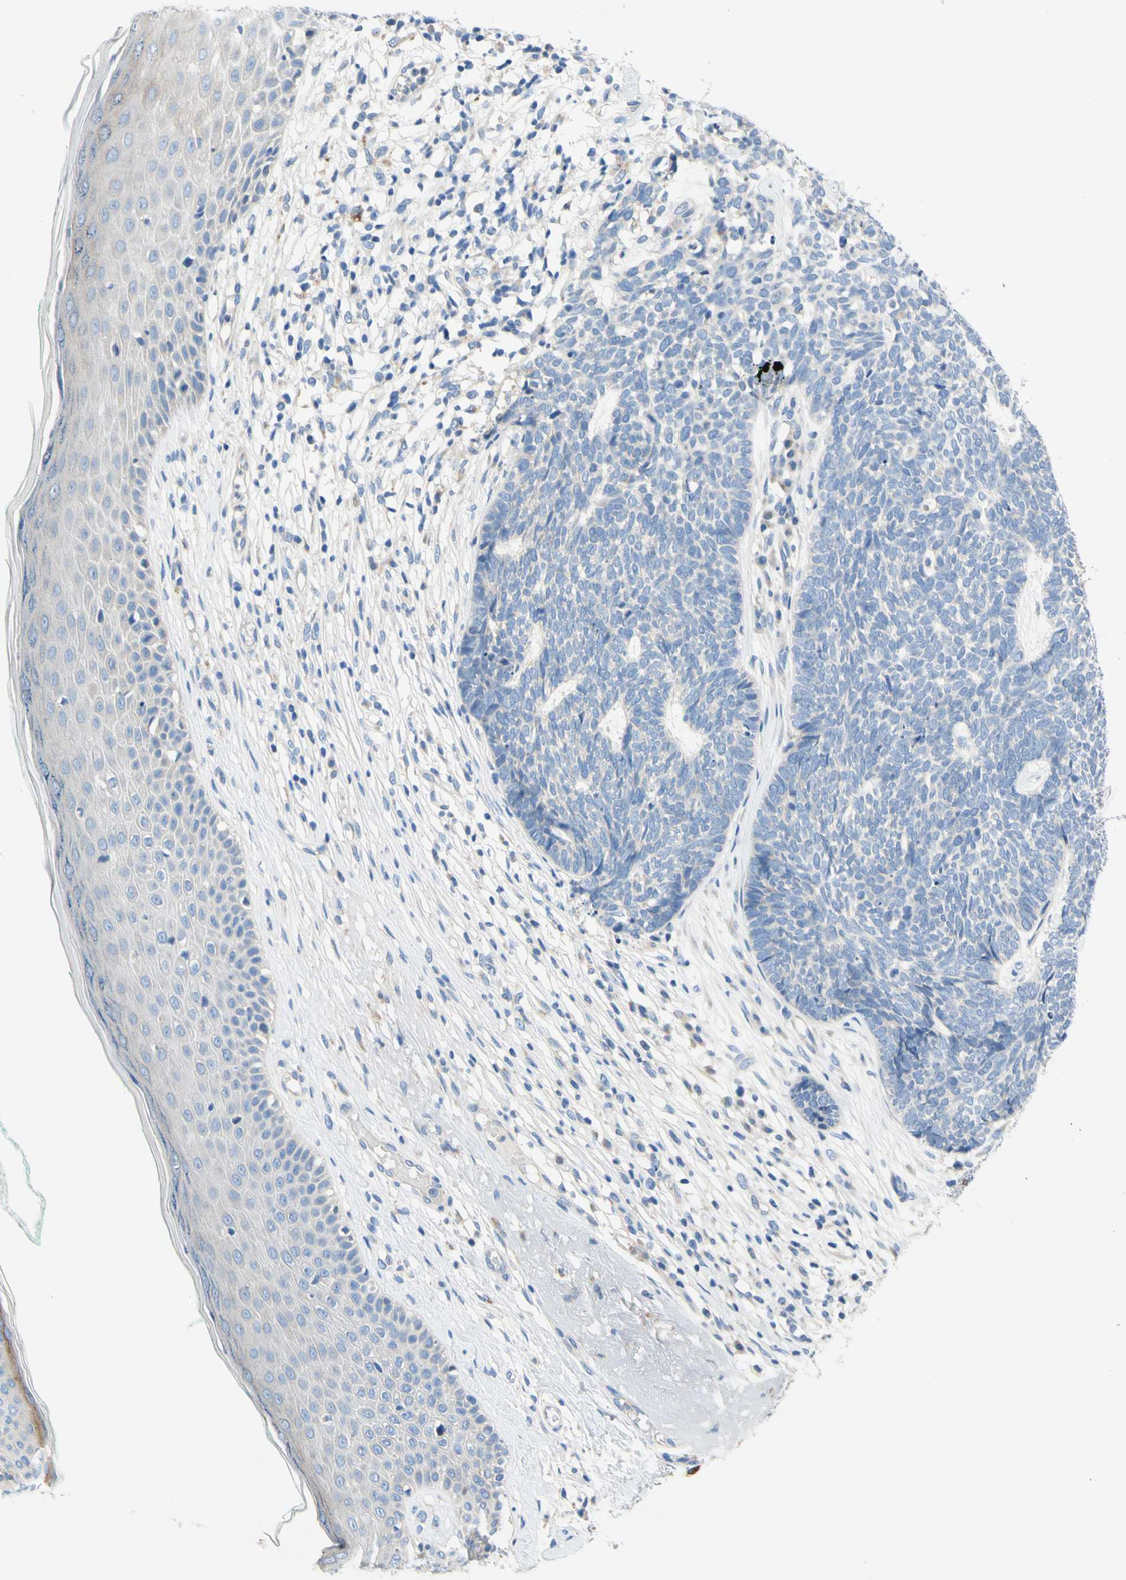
{"staining": {"intensity": "moderate", "quantity": "<25%", "location": "cytoplasmic/membranous"}, "tissue": "skin cancer", "cell_type": "Tumor cells", "image_type": "cancer", "snomed": [{"axis": "morphology", "description": "Basal cell carcinoma"}, {"axis": "topography", "description": "Skin"}], "caption": "A micrograph of skin basal cell carcinoma stained for a protein displays moderate cytoplasmic/membranous brown staining in tumor cells.", "gene": "F3", "patient": {"sex": "female", "age": 84}}